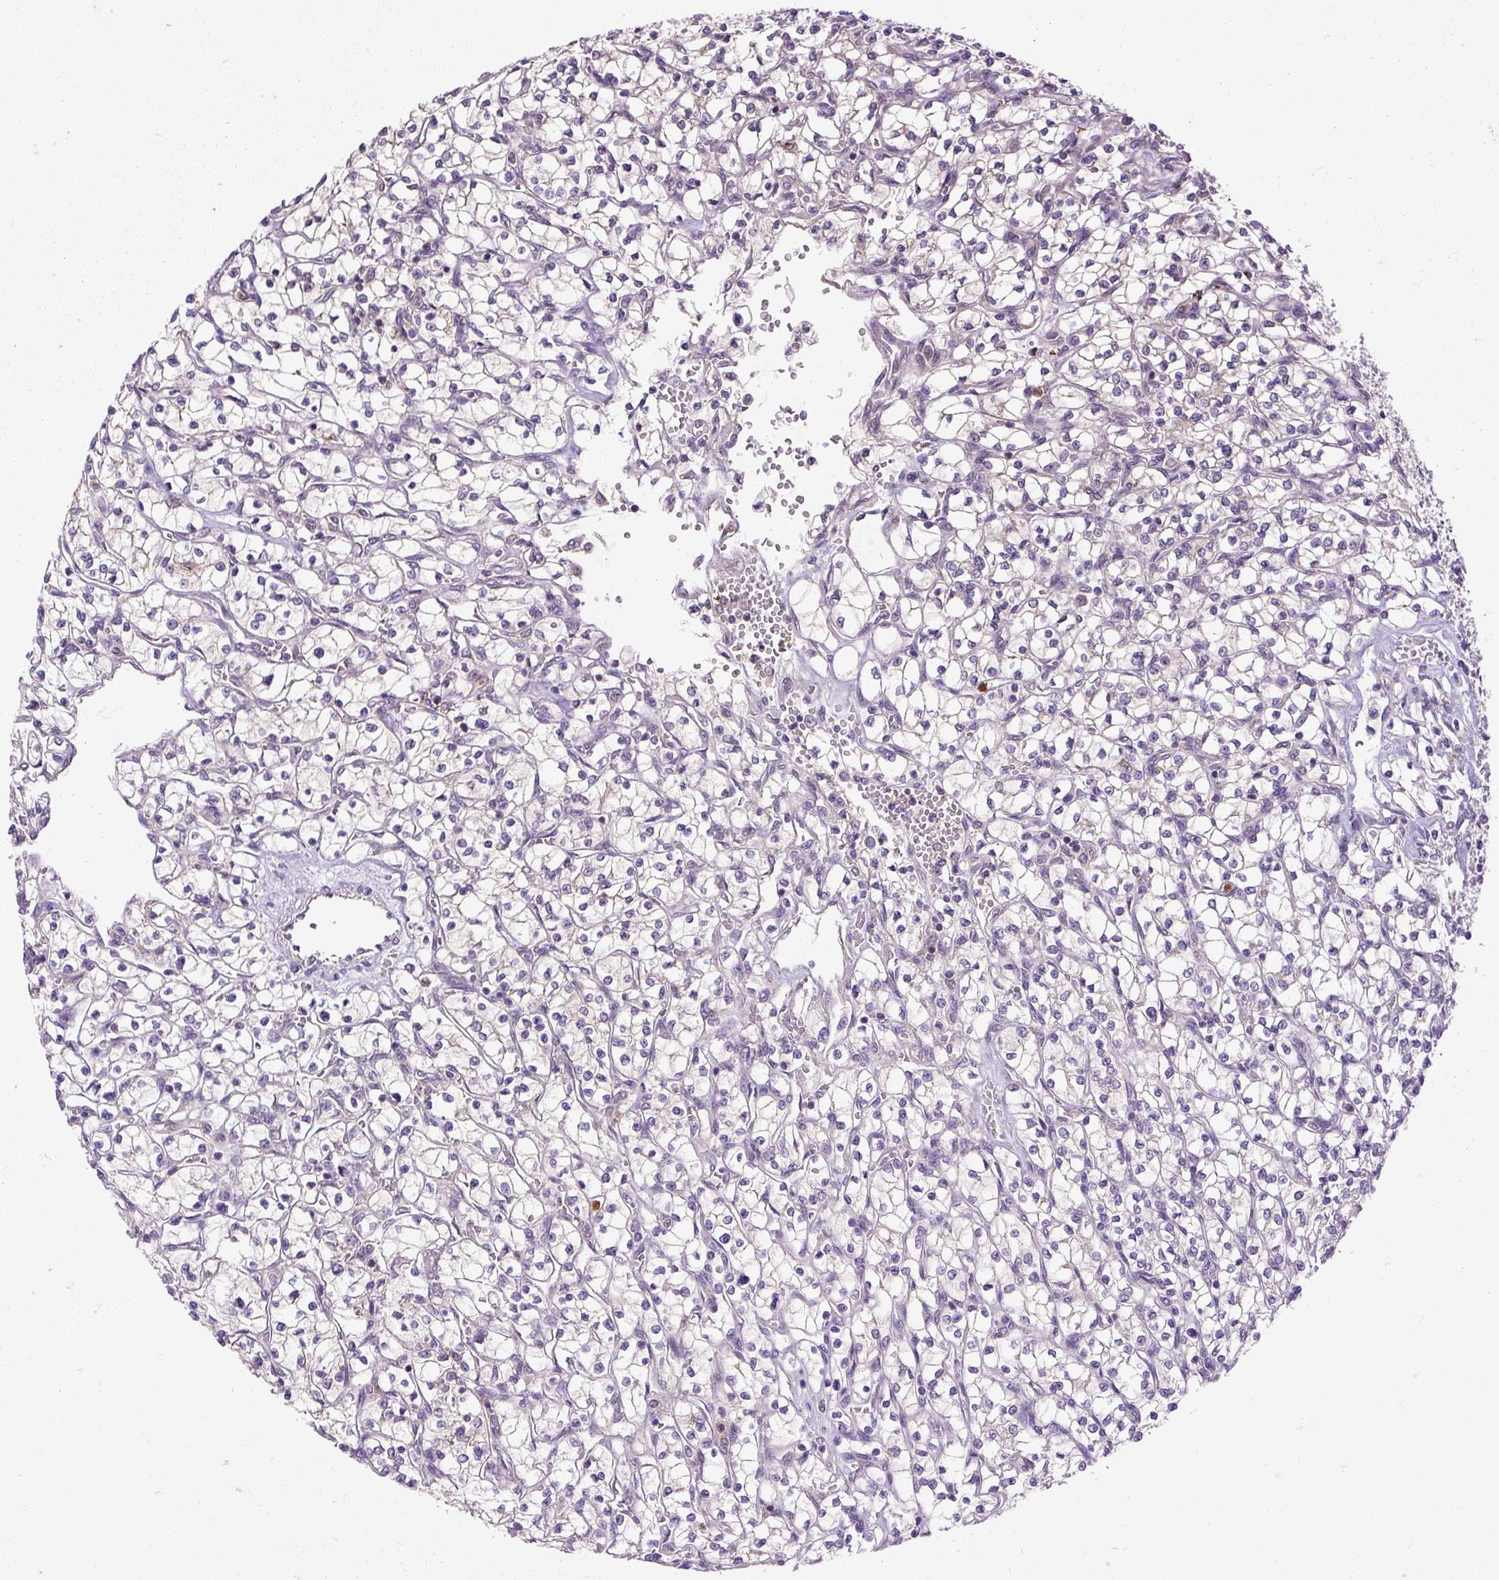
{"staining": {"intensity": "negative", "quantity": "none", "location": "none"}, "tissue": "renal cancer", "cell_type": "Tumor cells", "image_type": "cancer", "snomed": [{"axis": "morphology", "description": "Adenocarcinoma, NOS"}, {"axis": "topography", "description": "Kidney"}], "caption": "Tumor cells are negative for protein expression in human renal cancer. Nuclei are stained in blue.", "gene": "CTTNBP2", "patient": {"sex": "female", "age": 64}}